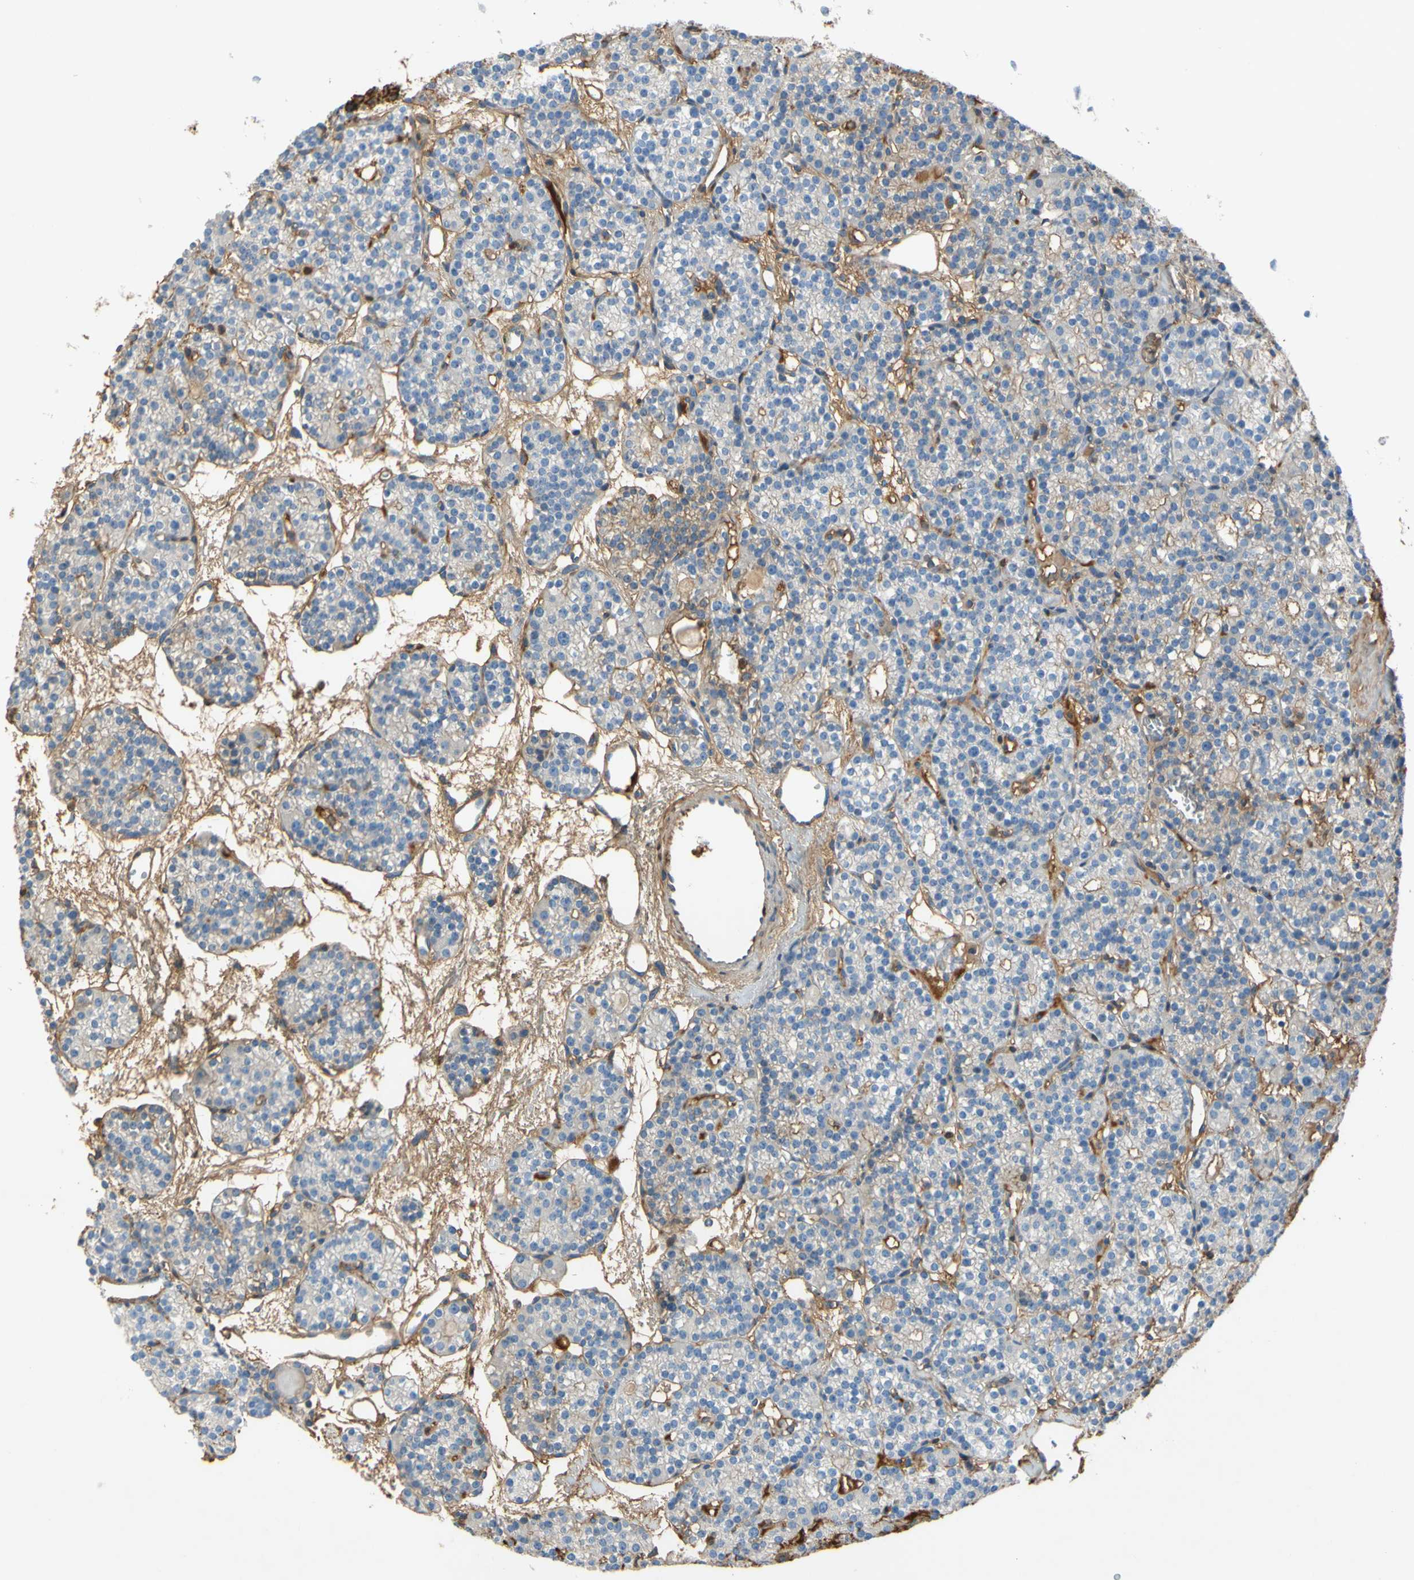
{"staining": {"intensity": "weak", "quantity": "<25%", "location": "cytoplasmic/membranous"}, "tissue": "parathyroid gland", "cell_type": "Glandular cells", "image_type": "normal", "snomed": [{"axis": "morphology", "description": "Normal tissue, NOS"}, {"axis": "topography", "description": "Parathyroid gland"}], "caption": "This micrograph is of unremarkable parathyroid gland stained with immunohistochemistry to label a protein in brown with the nuclei are counter-stained blue. There is no positivity in glandular cells. (DAB (3,3'-diaminobenzidine) immunohistochemistry (IHC) visualized using brightfield microscopy, high magnification).", "gene": "TIMP2", "patient": {"sex": "female", "age": 64}}